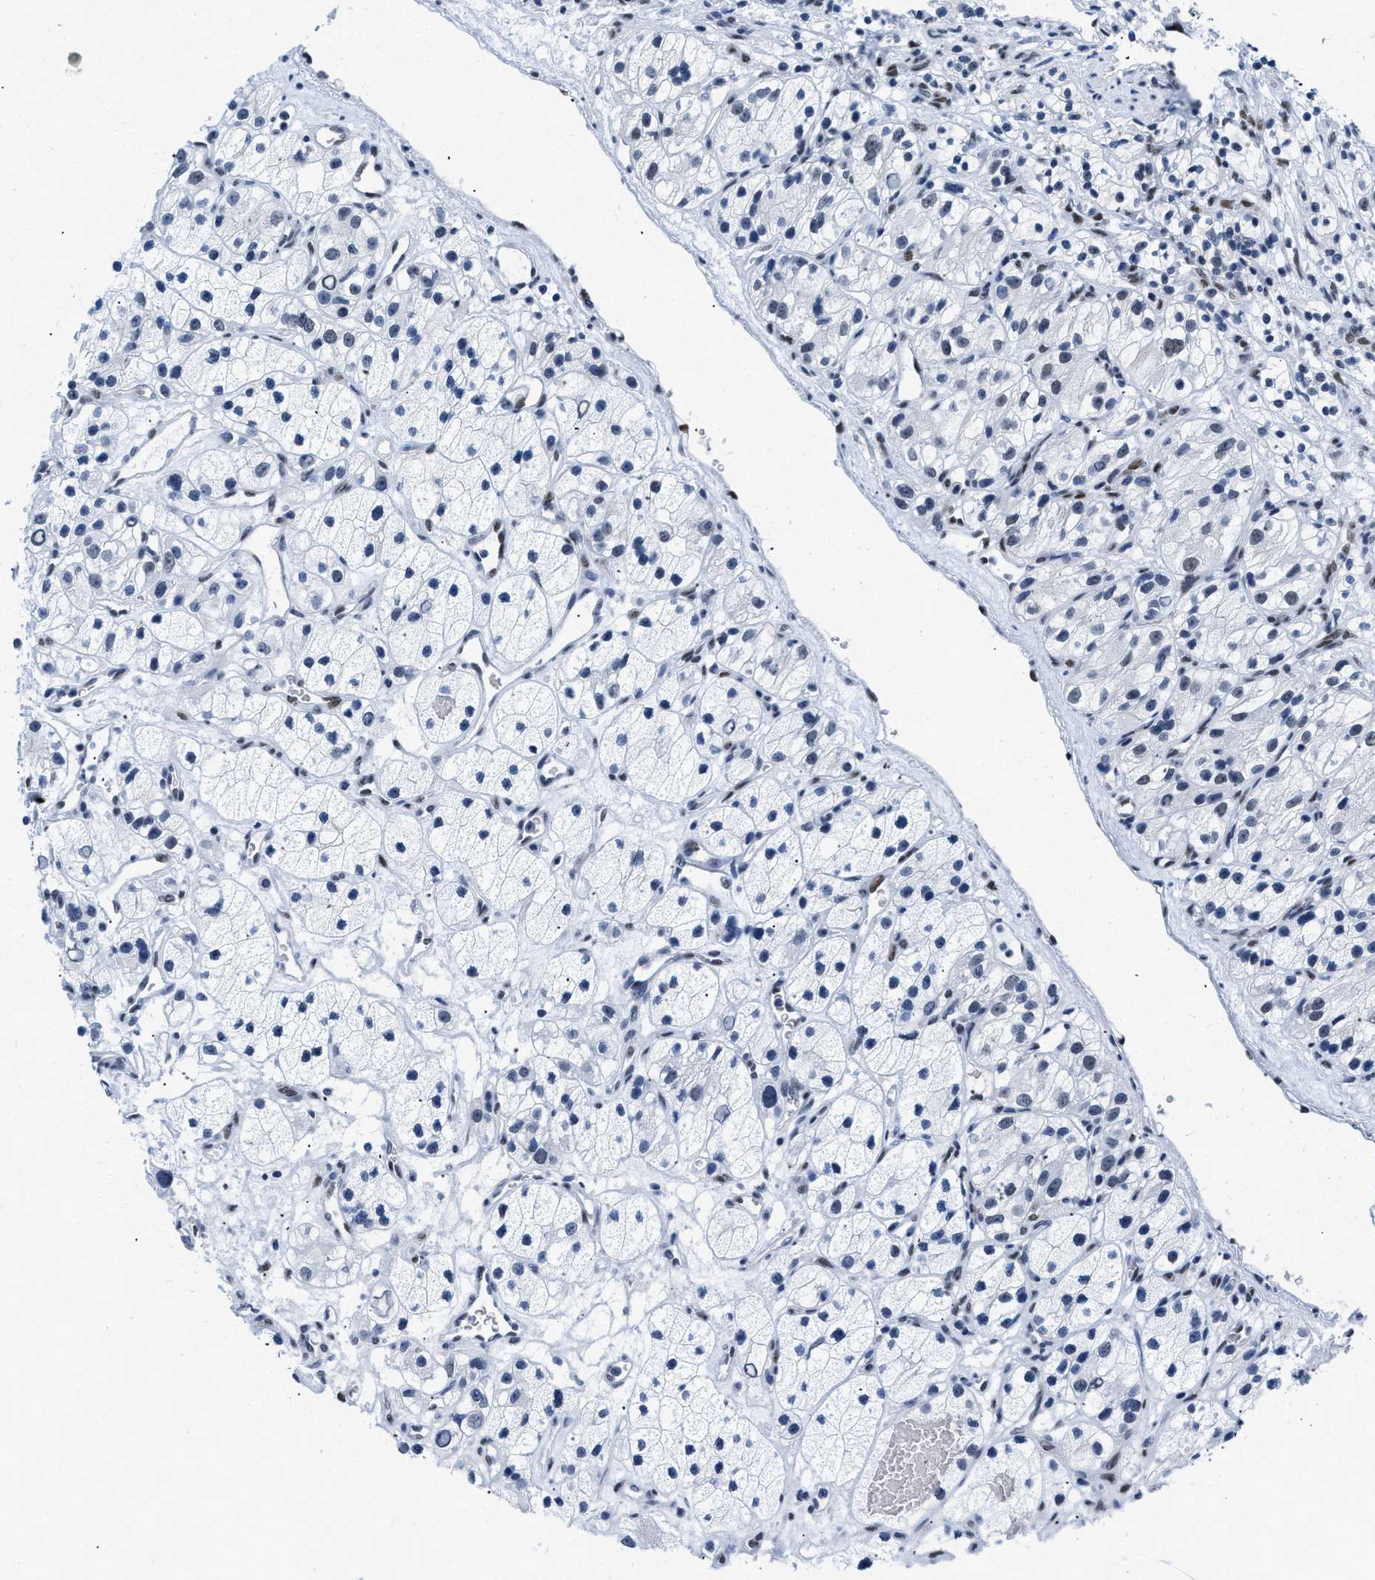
{"staining": {"intensity": "weak", "quantity": "<25%", "location": "nuclear"}, "tissue": "renal cancer", "cell_type": "Tumor cells", "image_type": "cancer", "snomed": [{"axis": "morphology", "description": "Adenocarcinoma, NOS"}, {"axis": "topography", "description": "Kidney"}], "caption": "An immunohistochemistry photomicrograph of renal adenocarcinoma is shown. There is no staining in tumor cells of renal adenocarcinoma.", "gene": "CTBP1", "patient": {"sex": "female", "age": 57}}